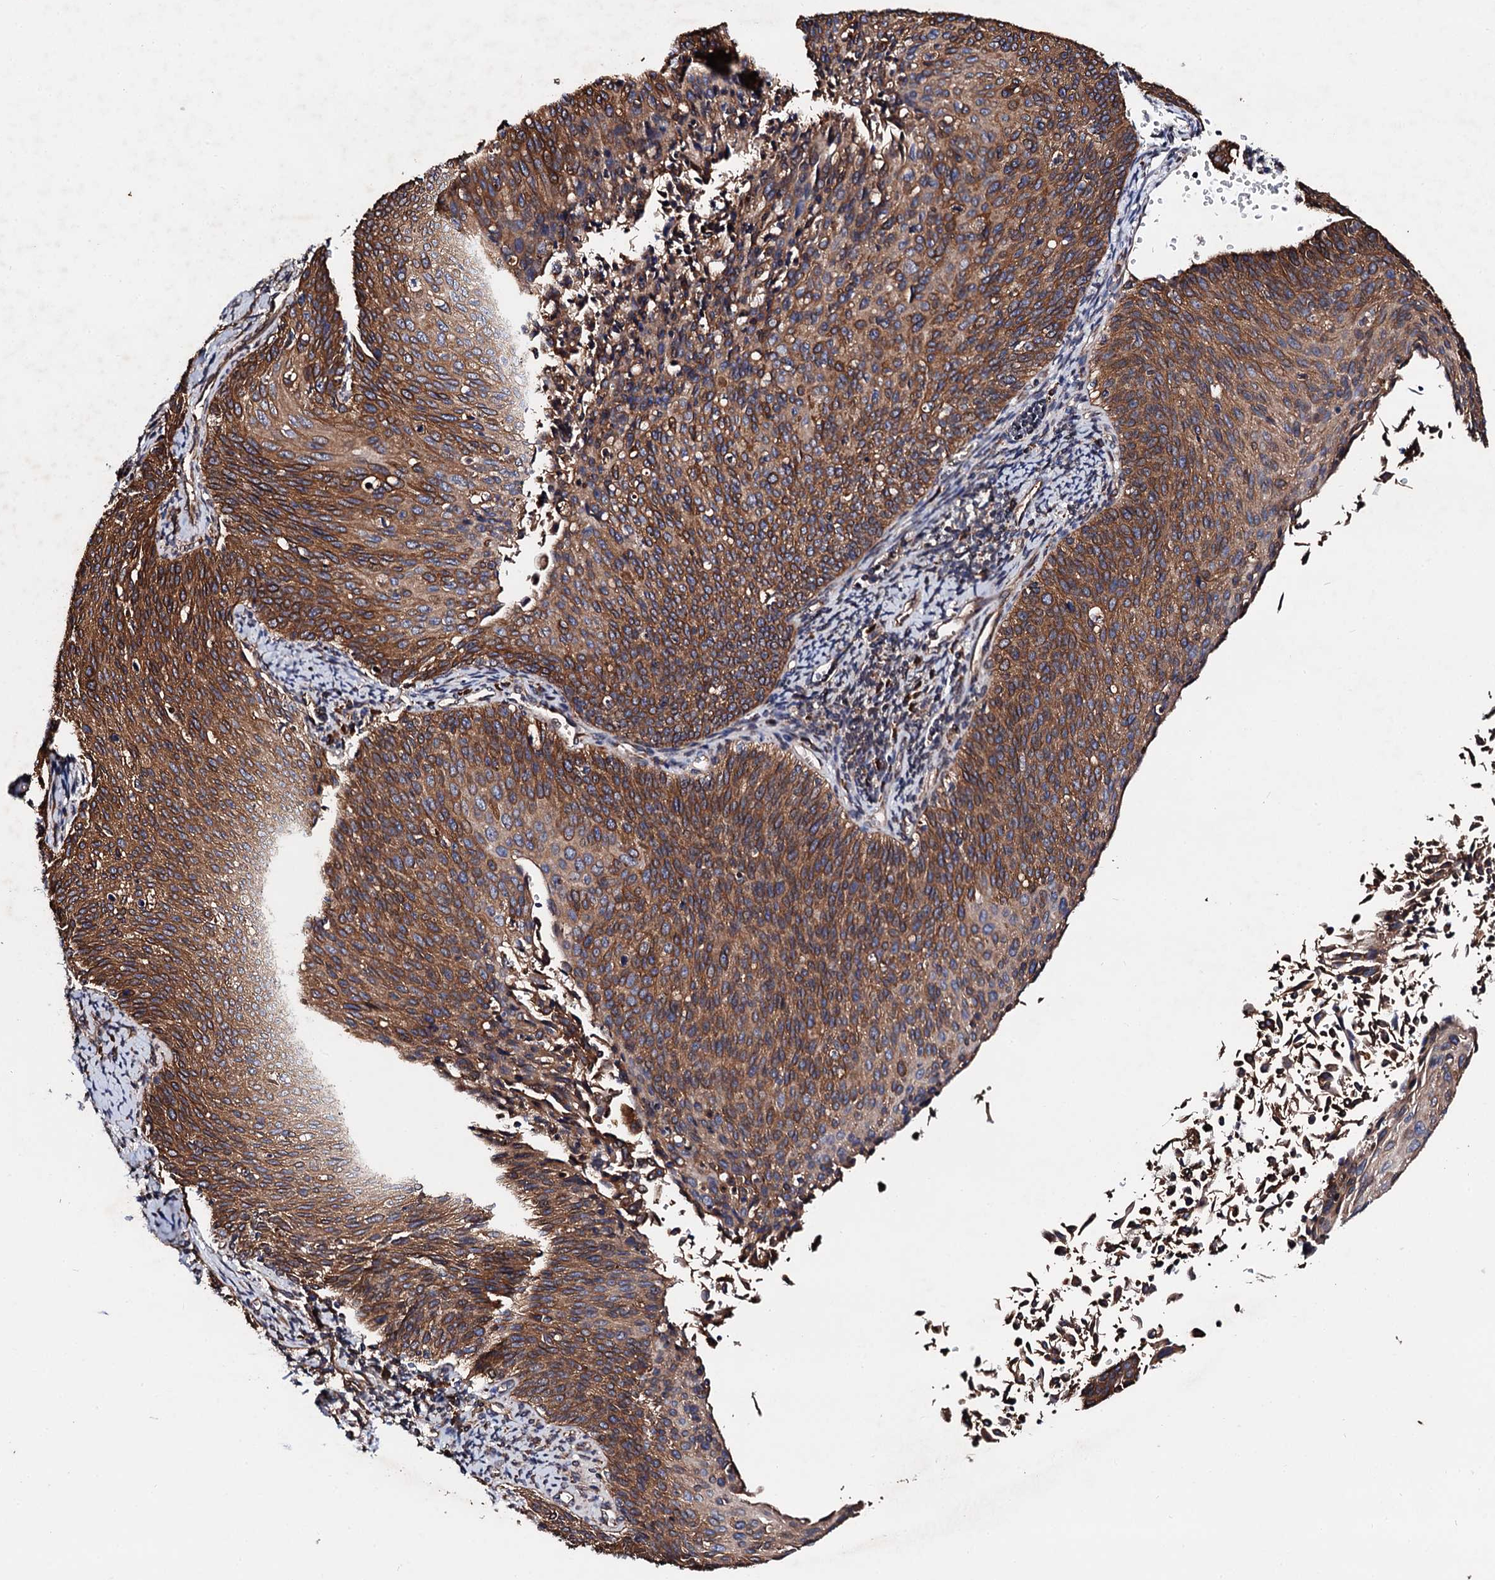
{"staining": {"intensity": "strong", "quantity": ">75%", "location": "cytoplasmic/membranous"}, "tissue": "cervical cancer", "cell_type": "Tumor cells", "image_type": "cancer", "snomed": [{"axis": "morphology", "description": "Squamous cell carcinoma, NOS"}, {"axis": "topography", "description": "Cervix"}], "caption": "Squamous cell carcinoma (cervical) stained with a brown dye reveals strong cytoplasmic/membranous positive expression in about >75% of tumor cells.", "gene": "CKAP5", "patient": {"sex": "female", "age": 55}}